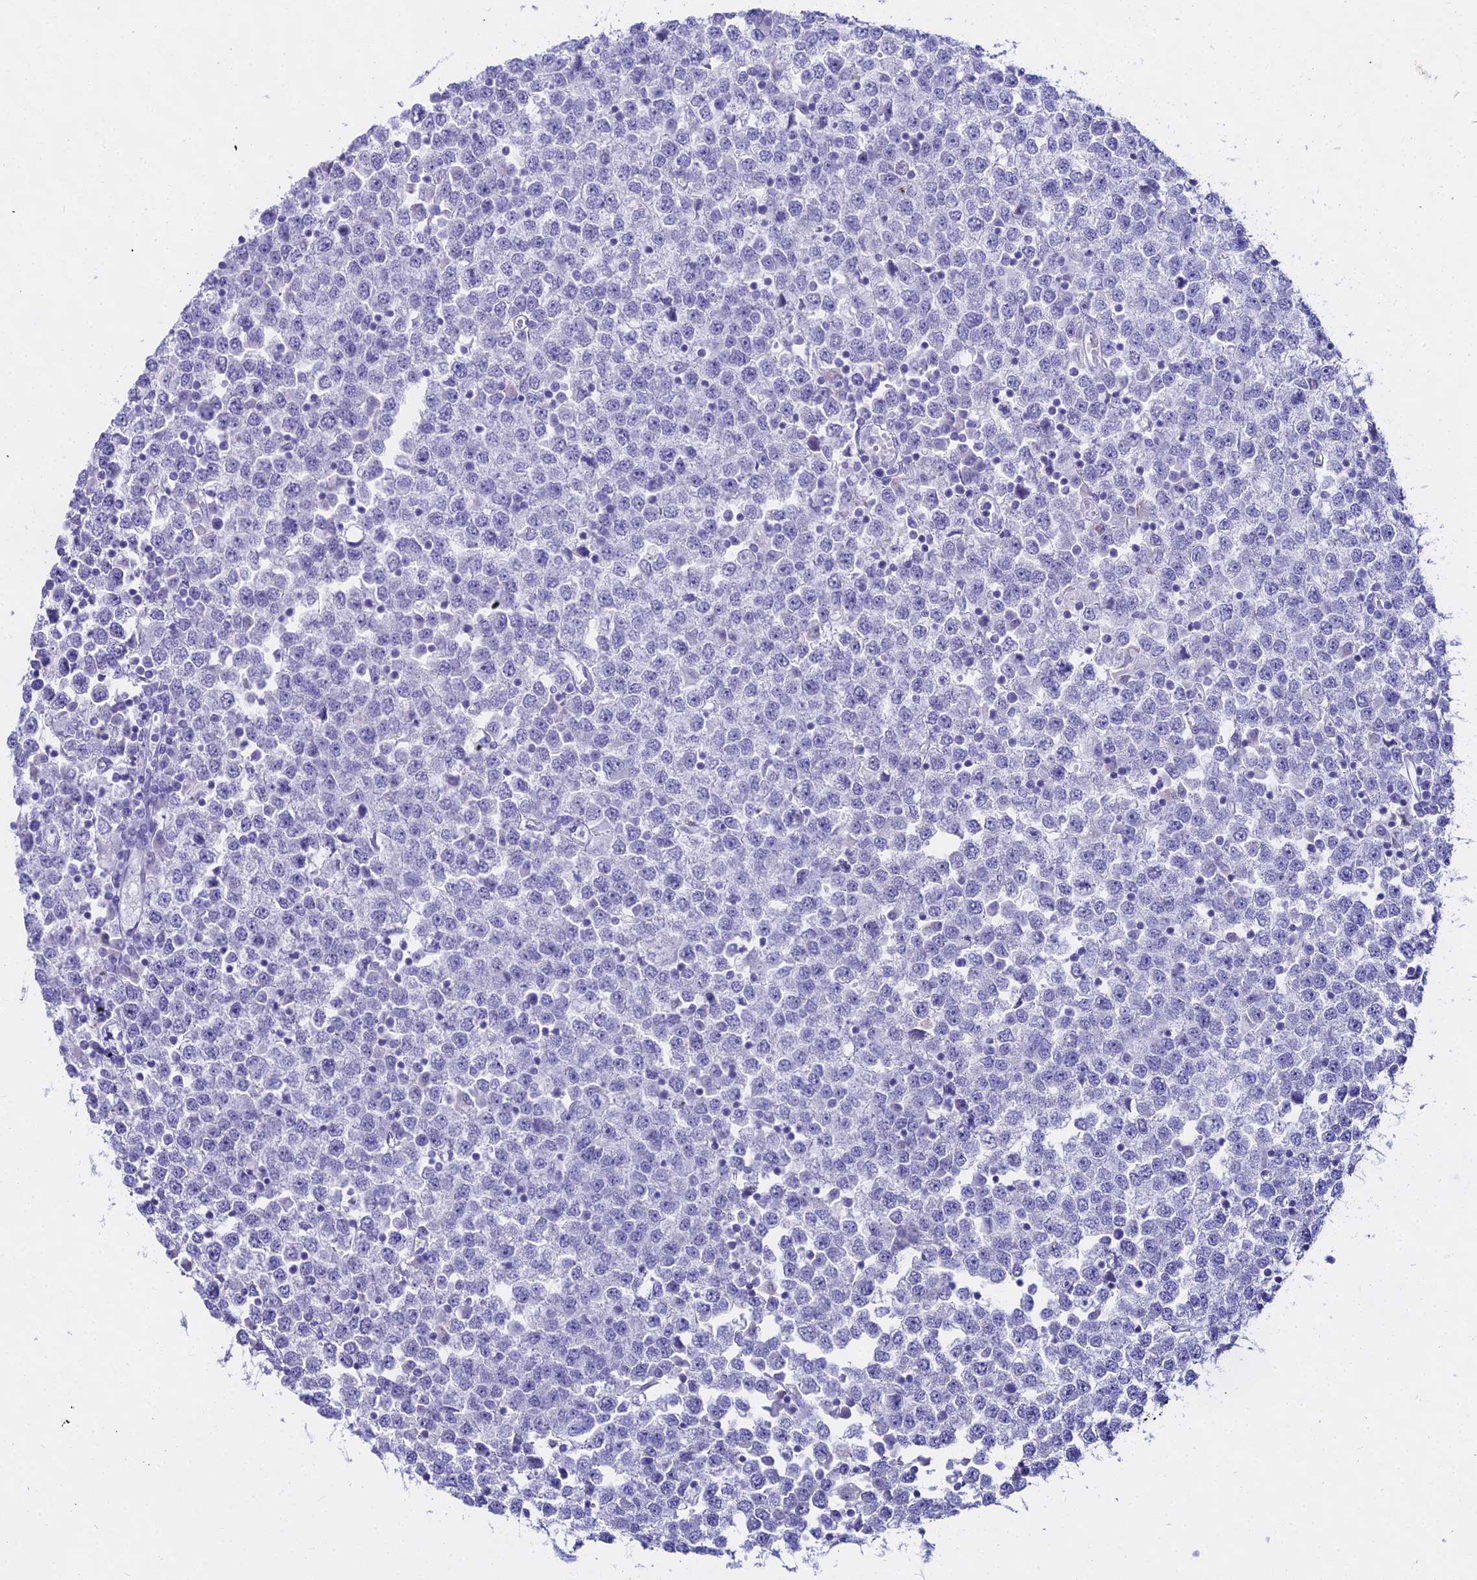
{"staining": {"intensity": "negative", "quantity": "none", "location": "none"}, "tissue": "testis cancer", "cell_type": "Tumor cells", "image_type": "cancer", "snomed": [{"axis": "morphology", "description": "Seminoma, NOS"}, {"axis": "topography", "description": "Testis"}], "caption": "Immunohistochemistry of testis cancer displays no staining in tumor cells.", "gene": "CGB2", "patient": {"sex": "male", "age": 65}}